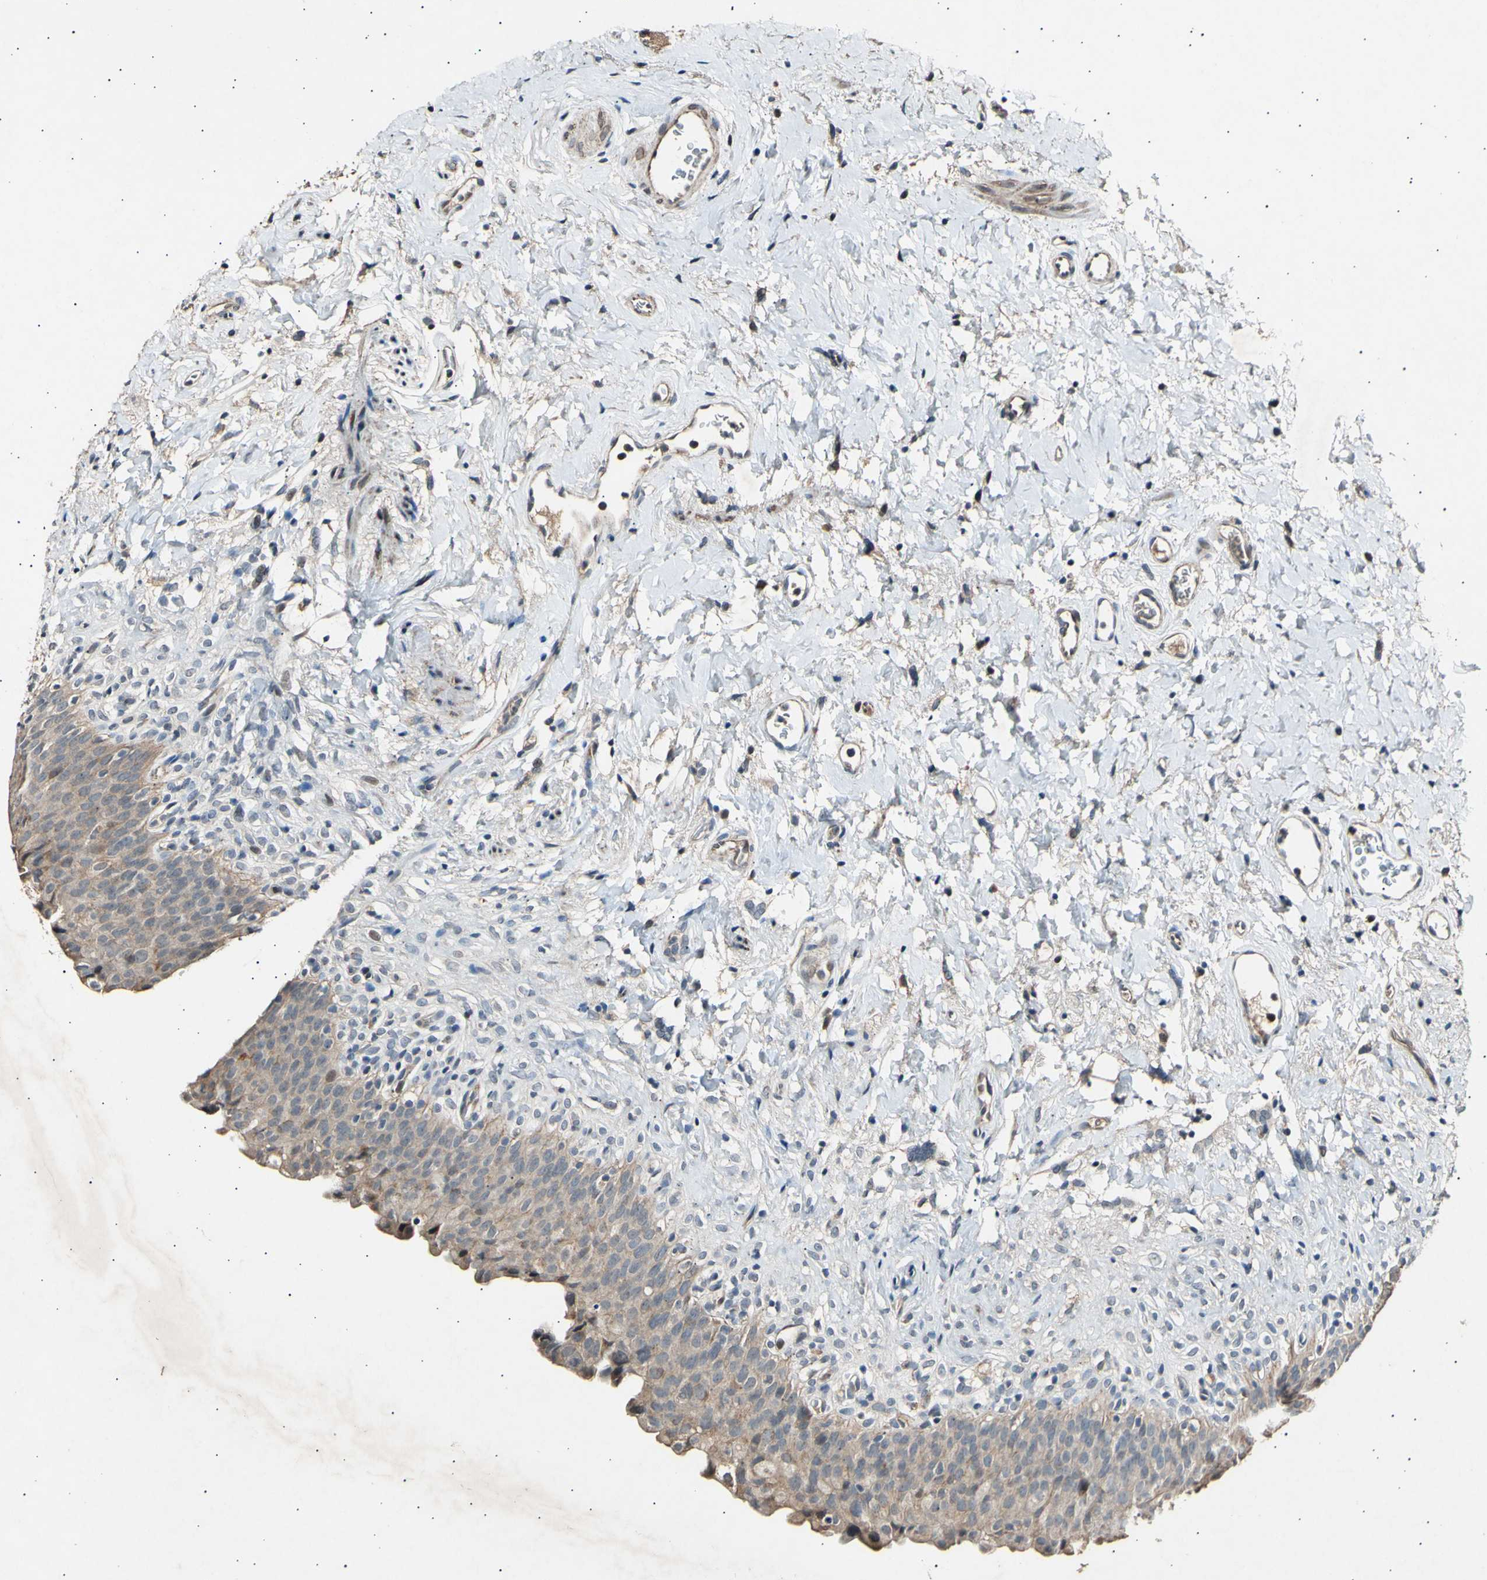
{"staining": {"intensity": "moderate", "quantity": ">75%", "location": "cytoplasmic/membranous,nuclear"}, "tissue": "urinary bladder", "cell_type": "Urothelial cells", "image_type": "normal", "snomed": [{"axis": "morphology", "description": "Normal tissue, NOS"}, {"axis": "topography", "description": "Urinary bladder"}], "caption": "Immunohistochemical staining of benign human urinary bladder exhibits medium levels of moderate cytoplasmic/membranous,nuclear positivity in approximately >75% of urothelial cells. Using DAB (brown) and hematoxylin (blue) stains, captured at high magnification using brightfield microscopy.", "gene": "ADCY3", "patient": {"sex": "female", "age": 79}}